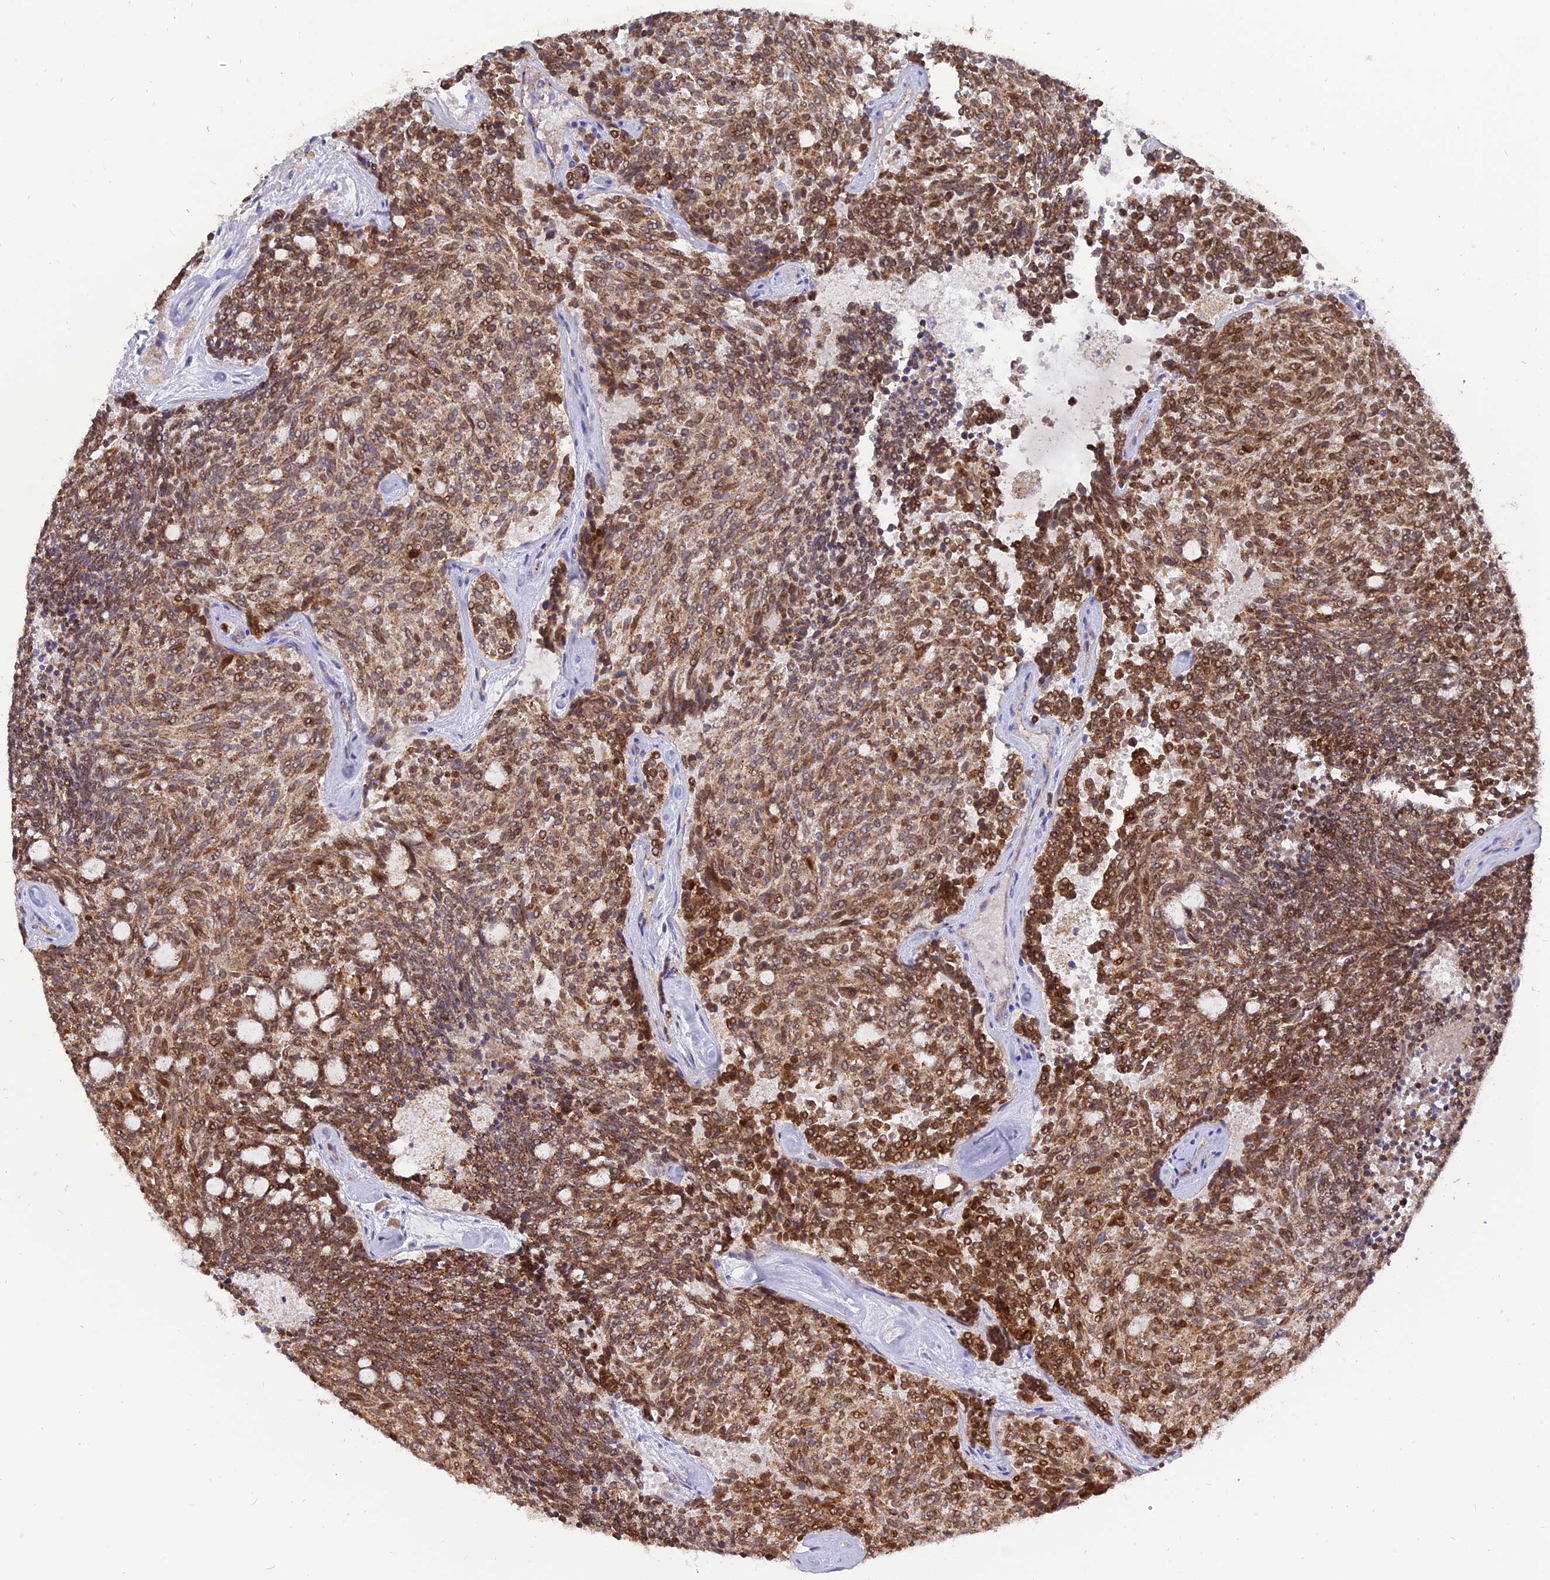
{"staining": {"intensity": "moderate", "quantity": ">75%", "location": "cytoplasmic/membranous,nuclear"}, "tissue": "carcinoid", "cell_type": "Tumor cells", "image_type": "cancer", "snomed": [{"axis": "morphology", "description": "Carcinoid, malignant, NOS"}, {"axis": "topography", "description": "Pancreas"}], "caption": "Protein analysis of carcinoid (malignant) tissue demonstrates moderate cytoplasmic/membranous and nuclear staining in approximately >75% of tumor cells. (IHC, brightfield microscopy, high magnification).", "gene": "CENPV", "patient": {"sex": "female", "age": 54}}